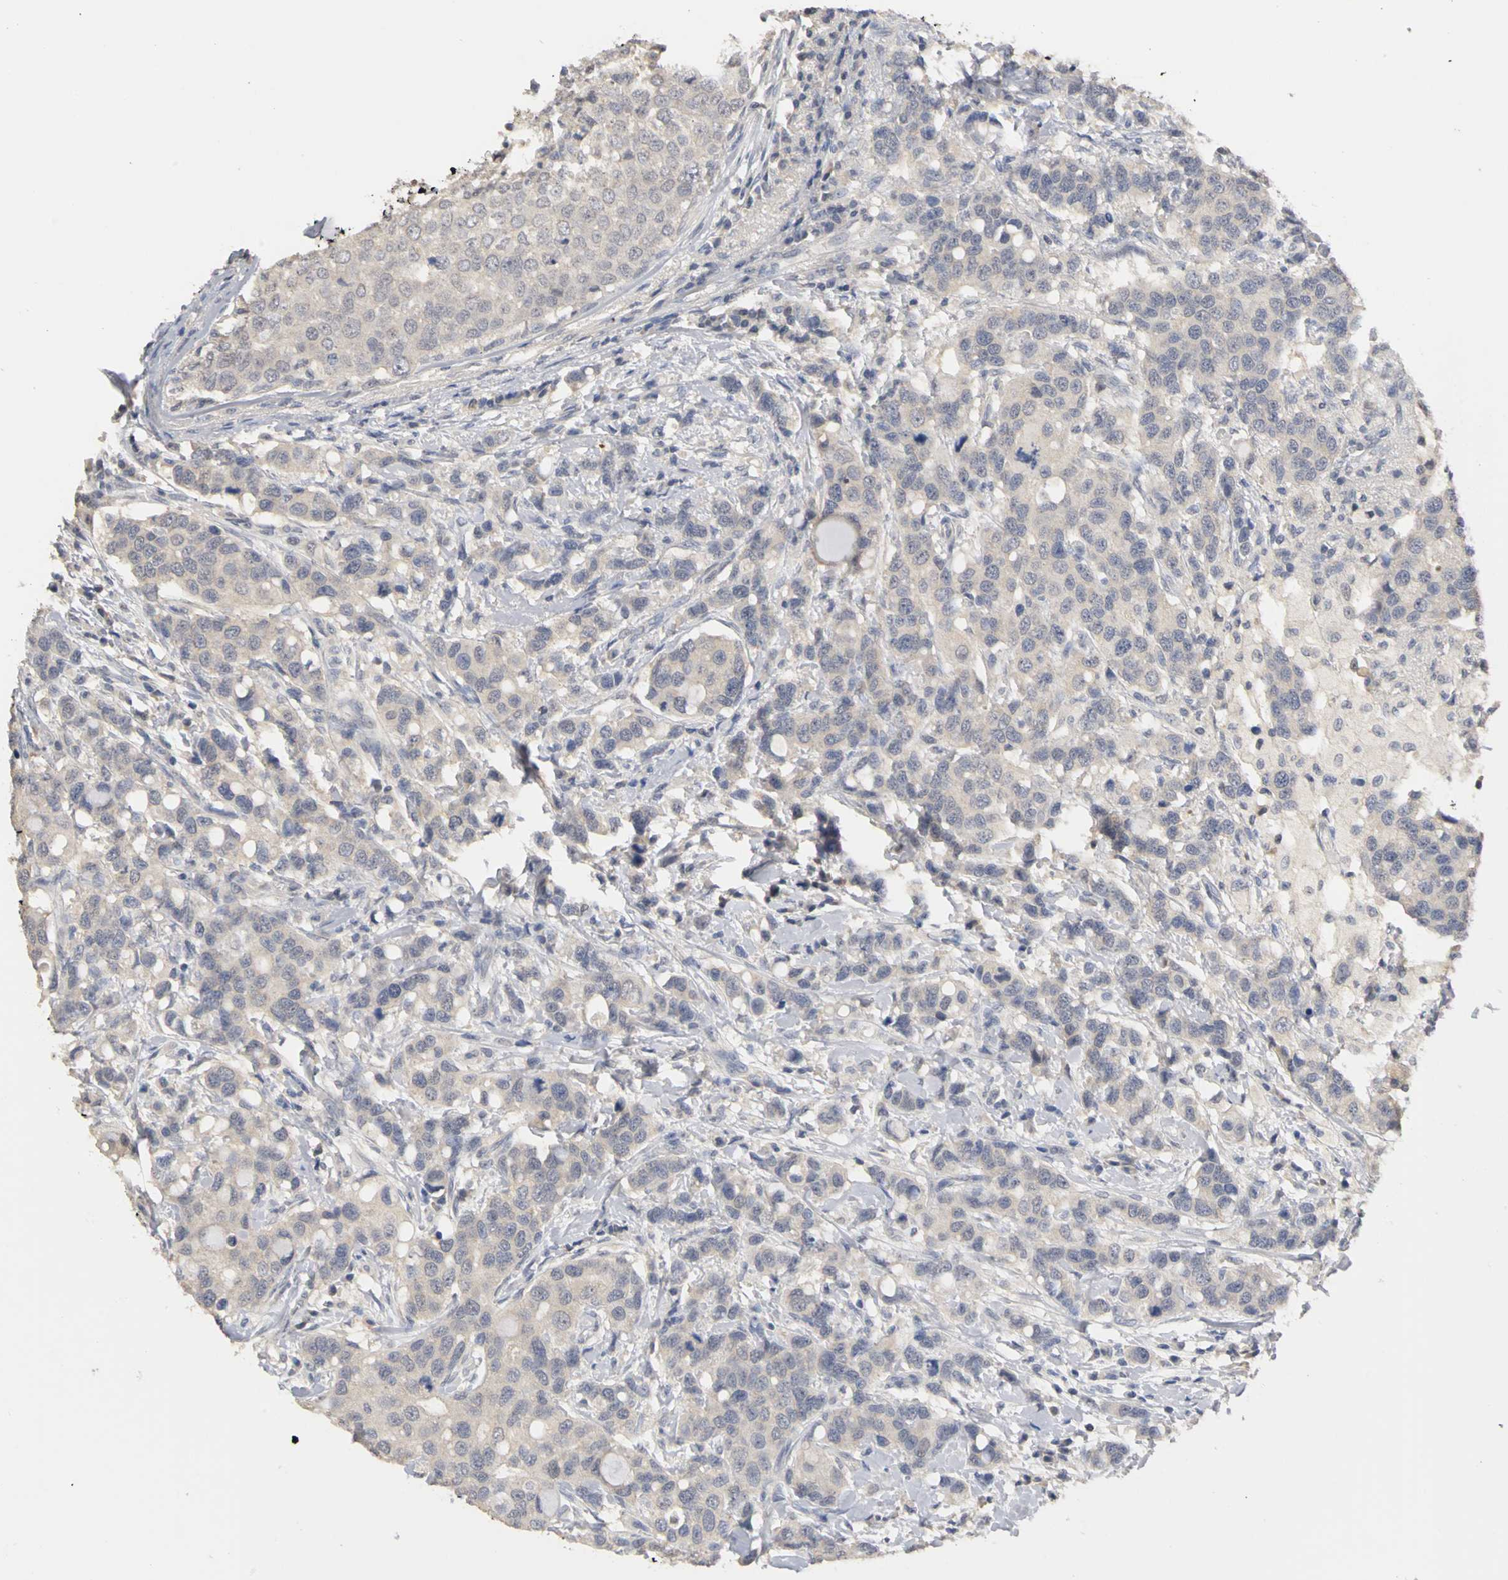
{"staining": {"intensity": "negative", "quantity": "none", "location": "none"}, "tissue": "breast cancer", "cell_type": "Tumor cells", "image_type": "cancer", "snomed": [{"axis": "morphology", "description": "Duct carcinoma"}, {"axis": "topography", "description": "Breast"}], "caption": "Immunohistochemical staining of infiltrating ductal carcinoma (breast) demonstrates no significant positivity in tumor cells. (Brightfield microscopy of DAB (3,3'-diaminobenzidine) IHC at high magnification).", "gene": "PGR", "patient": {"sex": "female", "age": 27}}